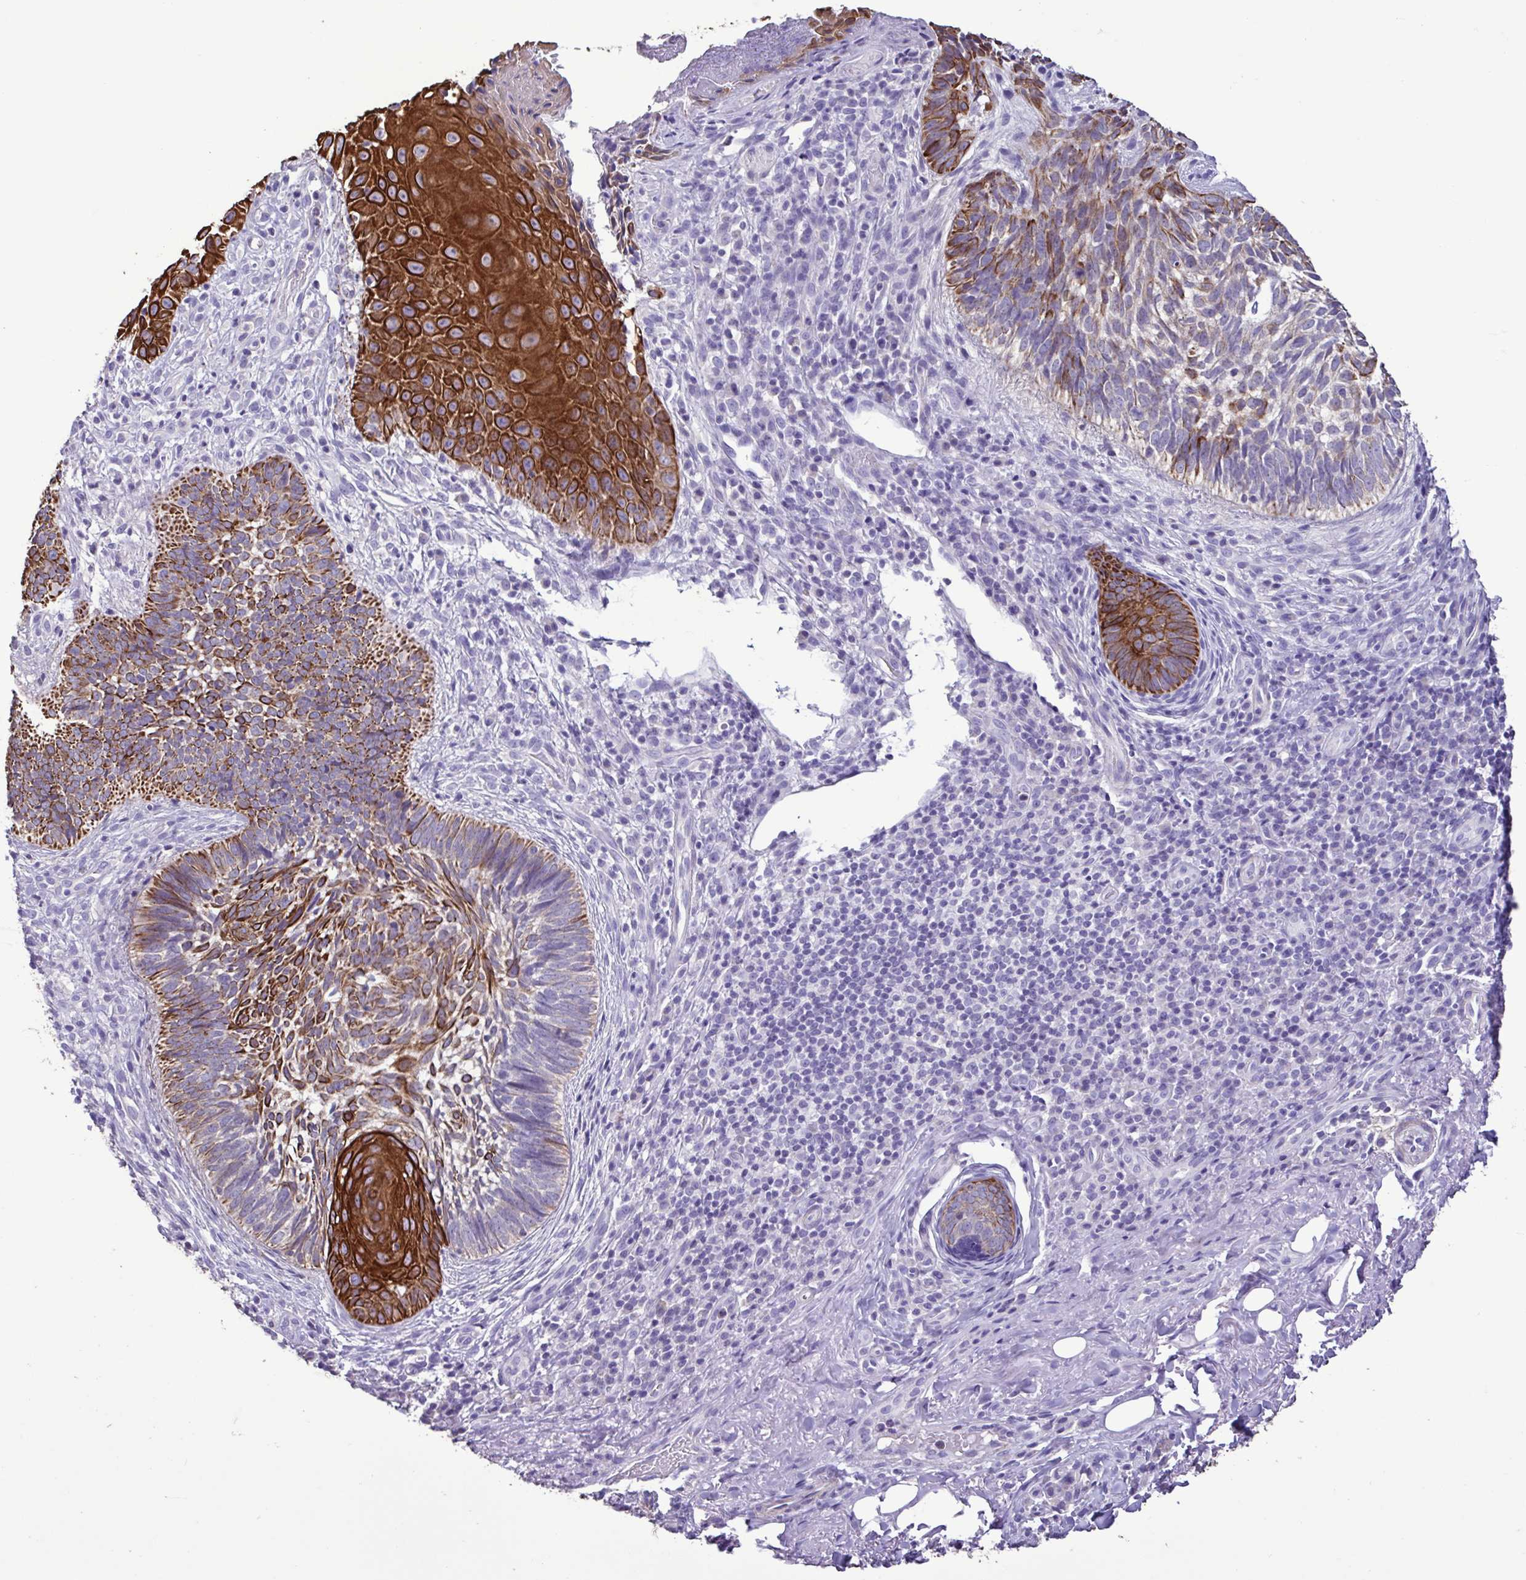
{"staining": {"intensity": "strong", "quantity": ">75%", "location": "cytoplasmic/membranous"}, "tissue": "skin cancer", "cell_type": "Tumor cells", "image_type": "cancer", "snomed": [{"axis": "morphology", "description": "Basal cell carcinoma"}, {"axis": "topography", "description": "Skin"}], "caption": "Skin cancer stained with DAB (3,3'-diaminobenzidine) immunohistochemistry exhibits high levels of strong cytoplasmic/membranous expression in approximately >75% of tumor cells. The staining was performed using DAB (3,3'-diaminobenzidine), with brown indicating positive protein expression. Nuclei are stained blue with hematoxylin.", "gene": "PLA2G4E", "patient": {"sex": "male", "age": 65}}